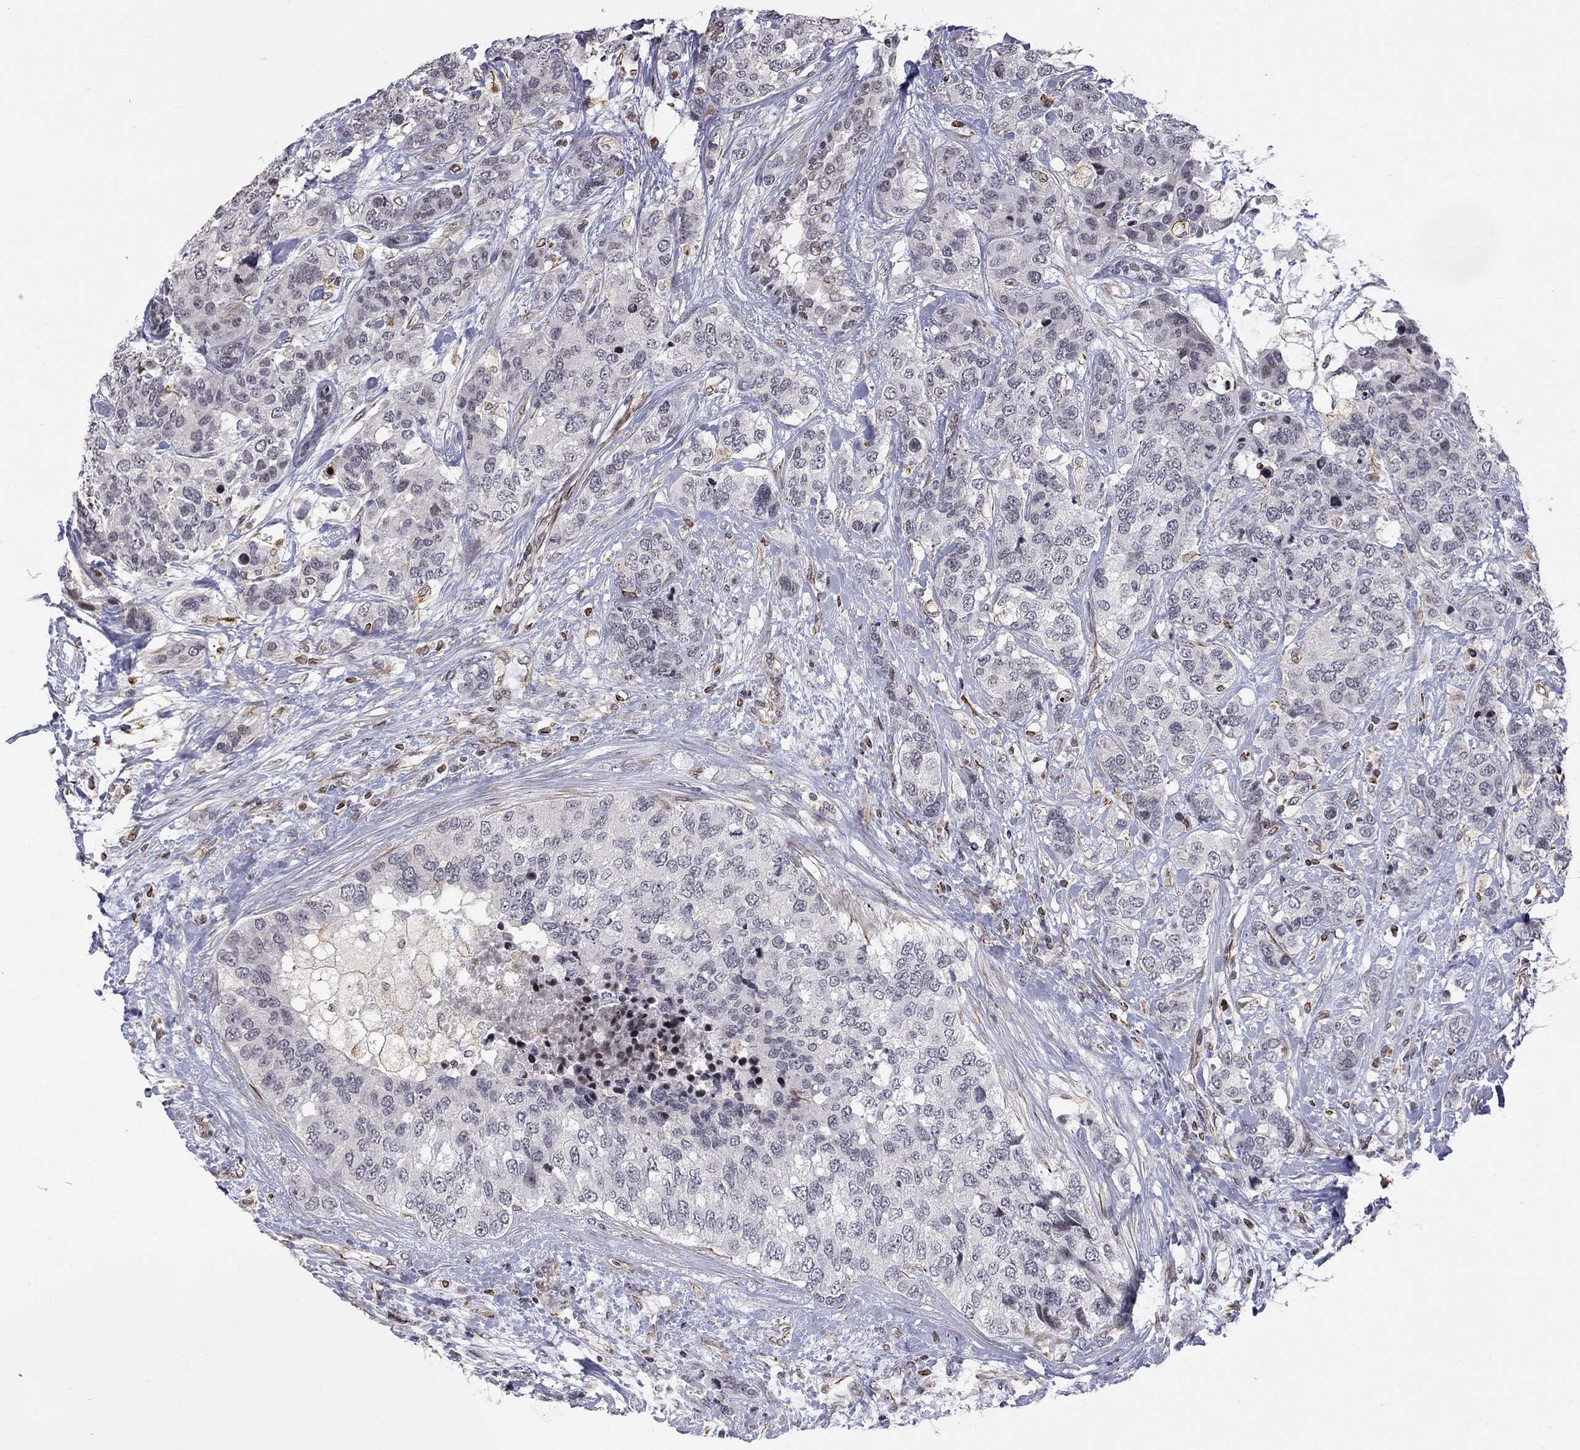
{"staining": {"intensity": "negative", "quantity": "none", "location": "none"}, "tissue": "breast cancer", "cell_type": "Tumor cells", "image_type": "cancer", "snomed": [{"axis": "morphology", "description": "Lobular carcinoma"}, {"axis": "topography", "description": "Breast"}], "caption": "High power microscopy histopathology image of an IHC photomicrograph of breast lobular carcinoma, revealing no significant staining in tumor cells.", "gene": "MTNR1B", "patient": {"sex": "female", "age": 59}}